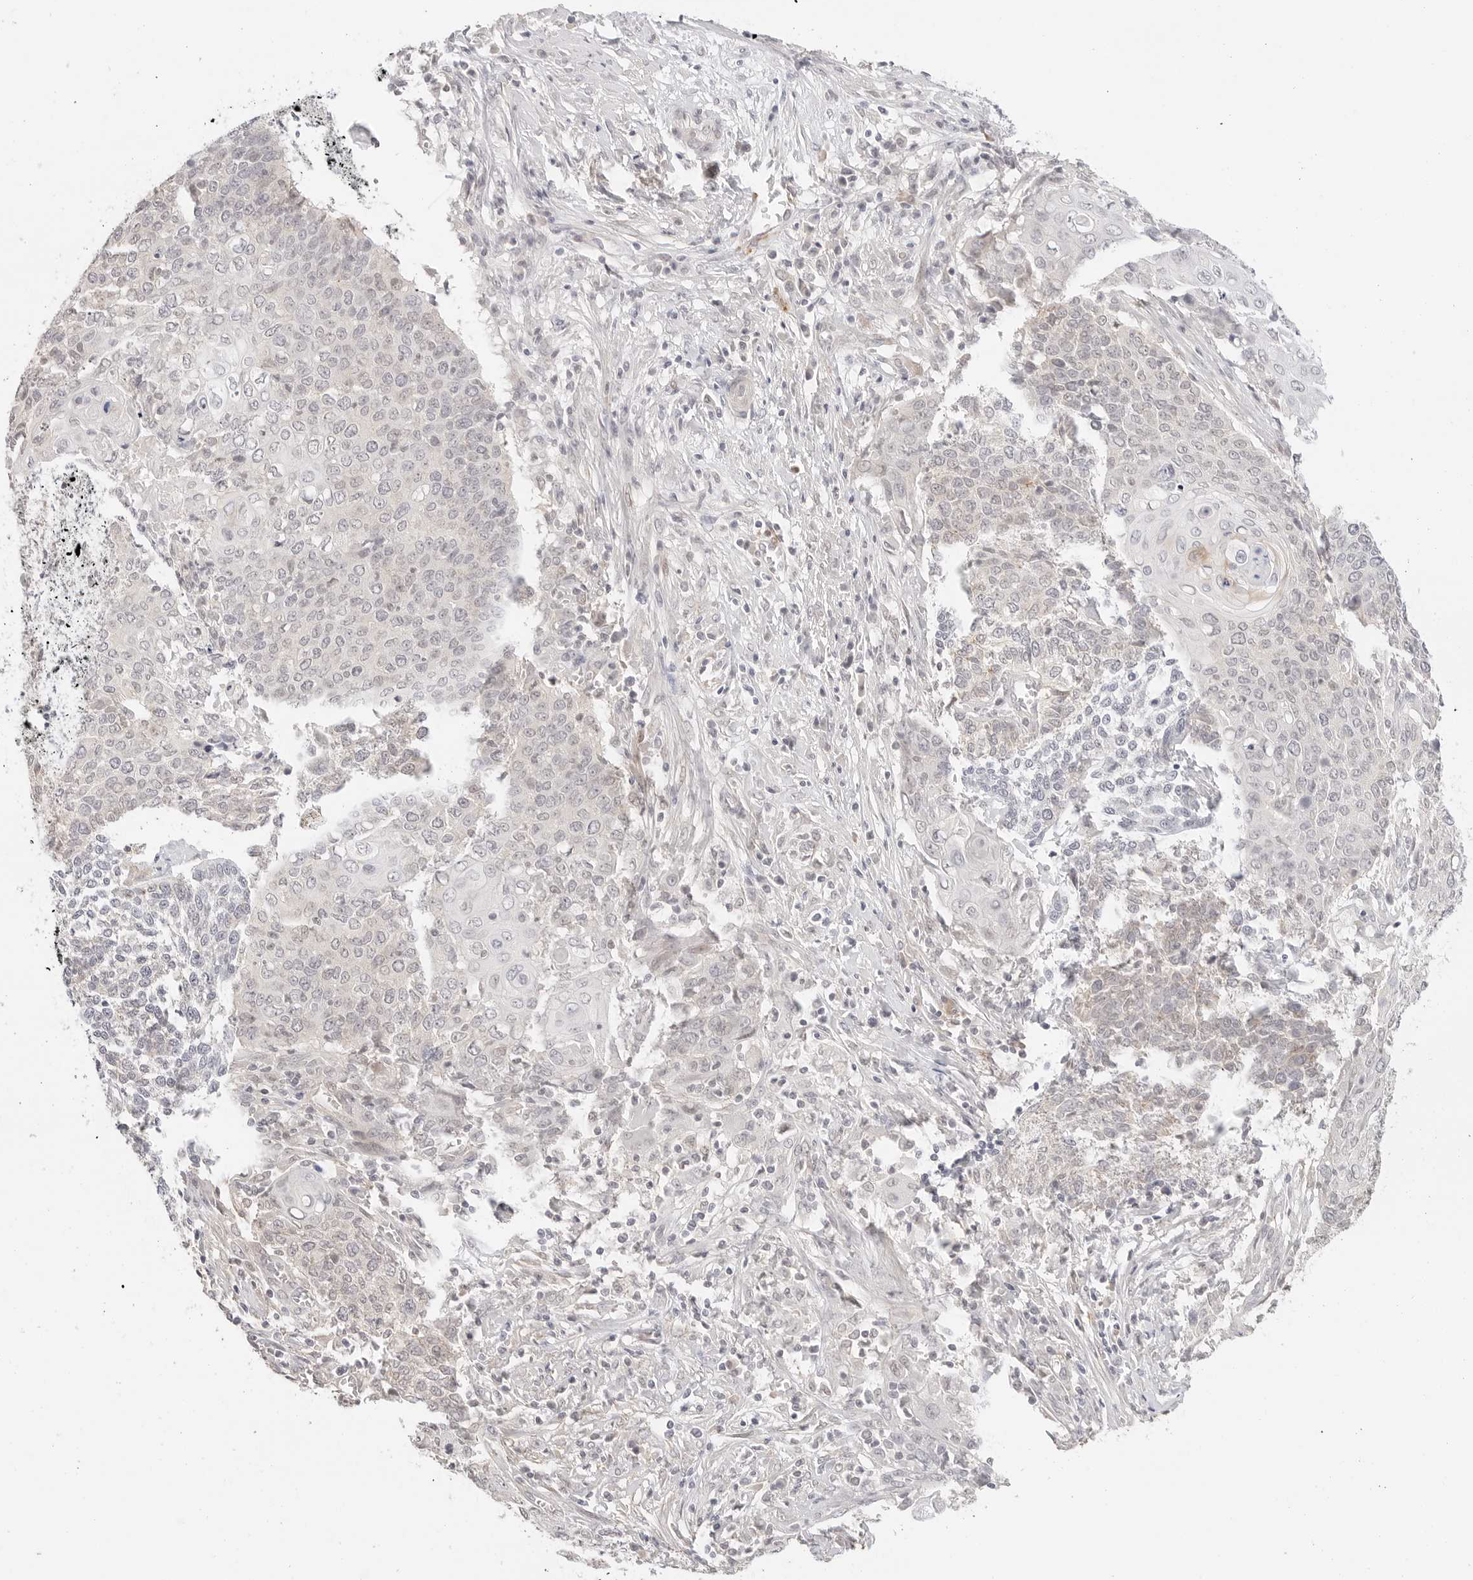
{"staining": {"intensity": "negative", "quantity": "none", "location": "none"}, "tissue": "cervical cancer", "cell_type": "Tumor cells", "image_type": "cancer", "snomed": [{"axis": "morphology", "description": "Squamous cell carcinoma, NOS"}, {"axis": "topography", "description": "Cervix"}], "caption": "A histopathology image of cervical squamous cell carcinoma stained for a protein reveals no brown staining in tumor cells.", "gene": "PCDH19", "patient": {"sex": "female", "age": 39}}